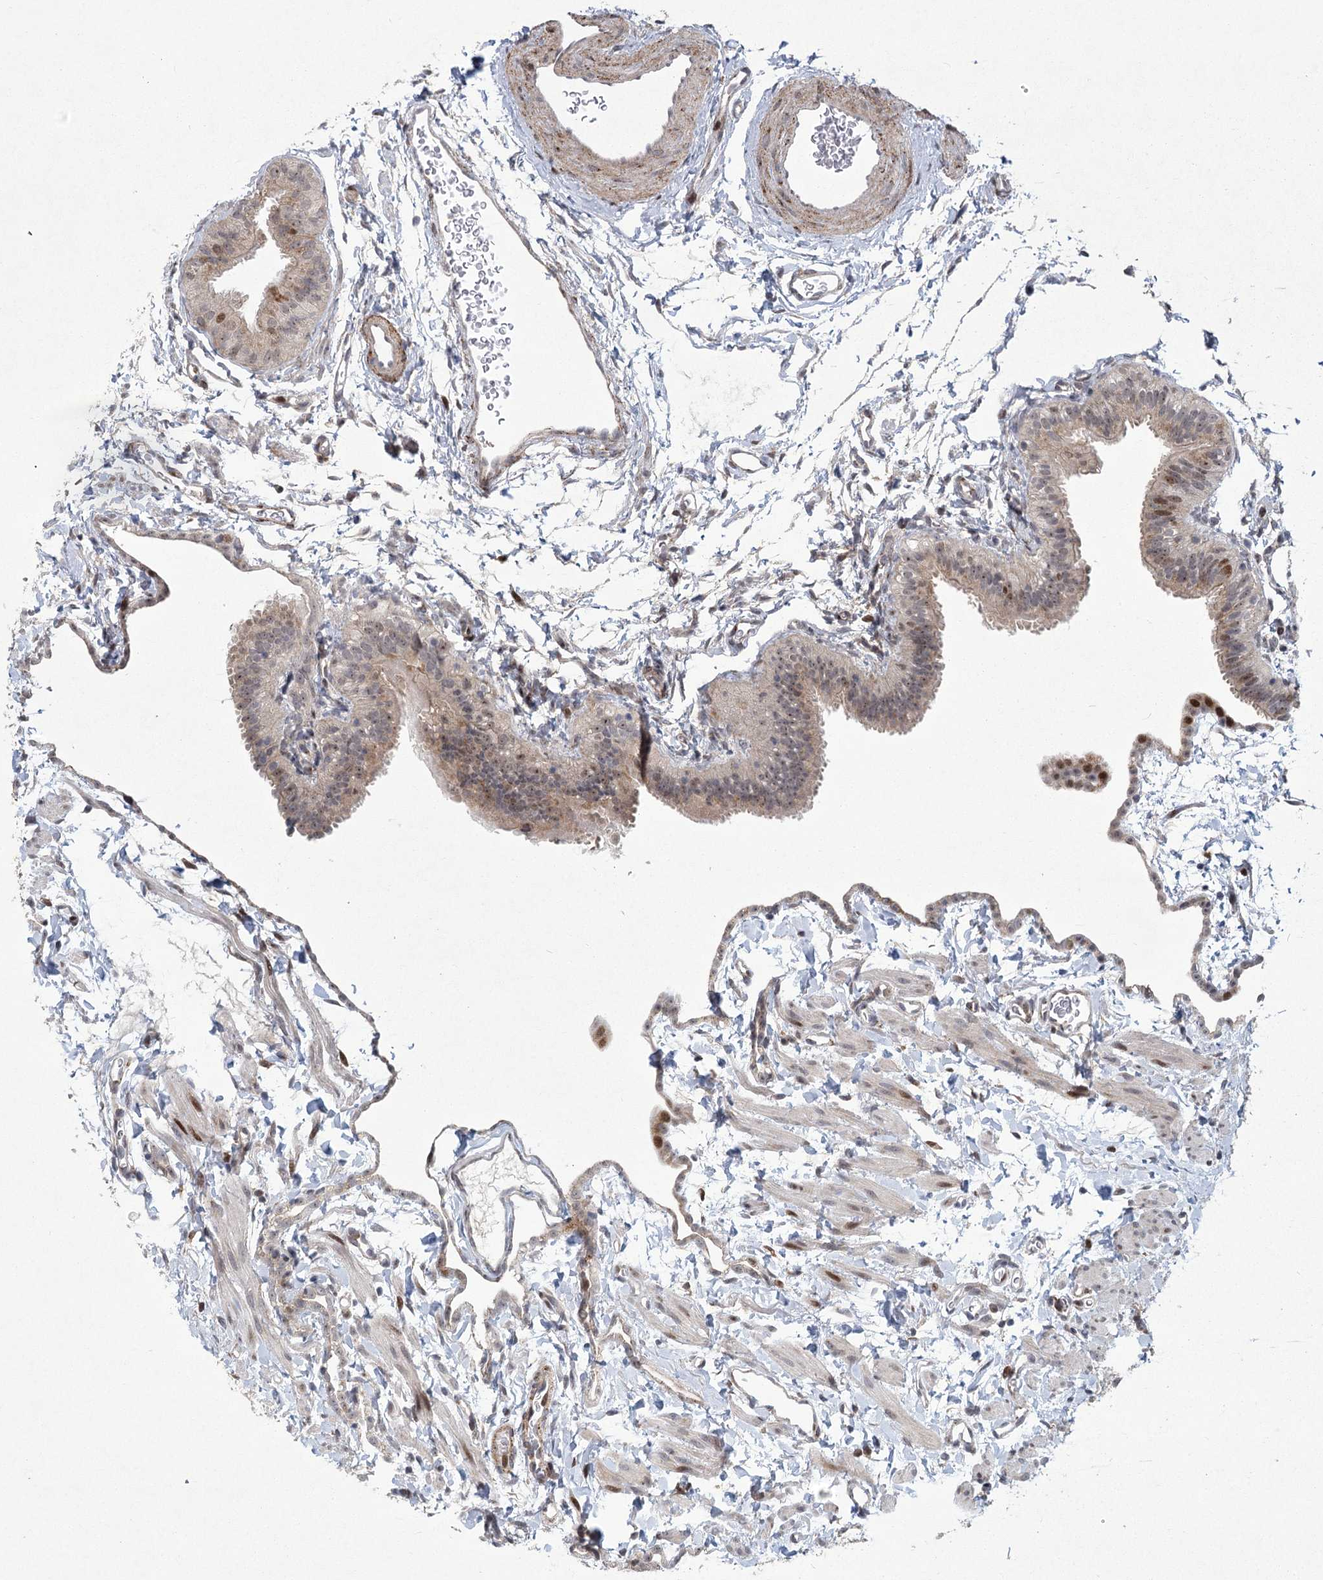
{"staining": {"intensity": "weak", "quantity": "25%-75%", "location": "cytoplasmic/membranous,nuclear"}, "tissue": "fallopian tube", "cell_type": "Glandular cells", "image_type": "normal", "snomed": [{"axis": "morphology", "description": "Normal tissue, NOS"}, {"axis": "topography", "description": "Fallopian tube"}], "caption": "This photomicrograph displays unremarkable fallopian tube stained with IHC to label a protein in brown. The cytoplasmic/membranous,nuclear of glandular cells show weak positivity for the protein. Nuclei are counter-stained blue.", "gene": "PARM1", "patient": {"sex": "female", "age": 35}}